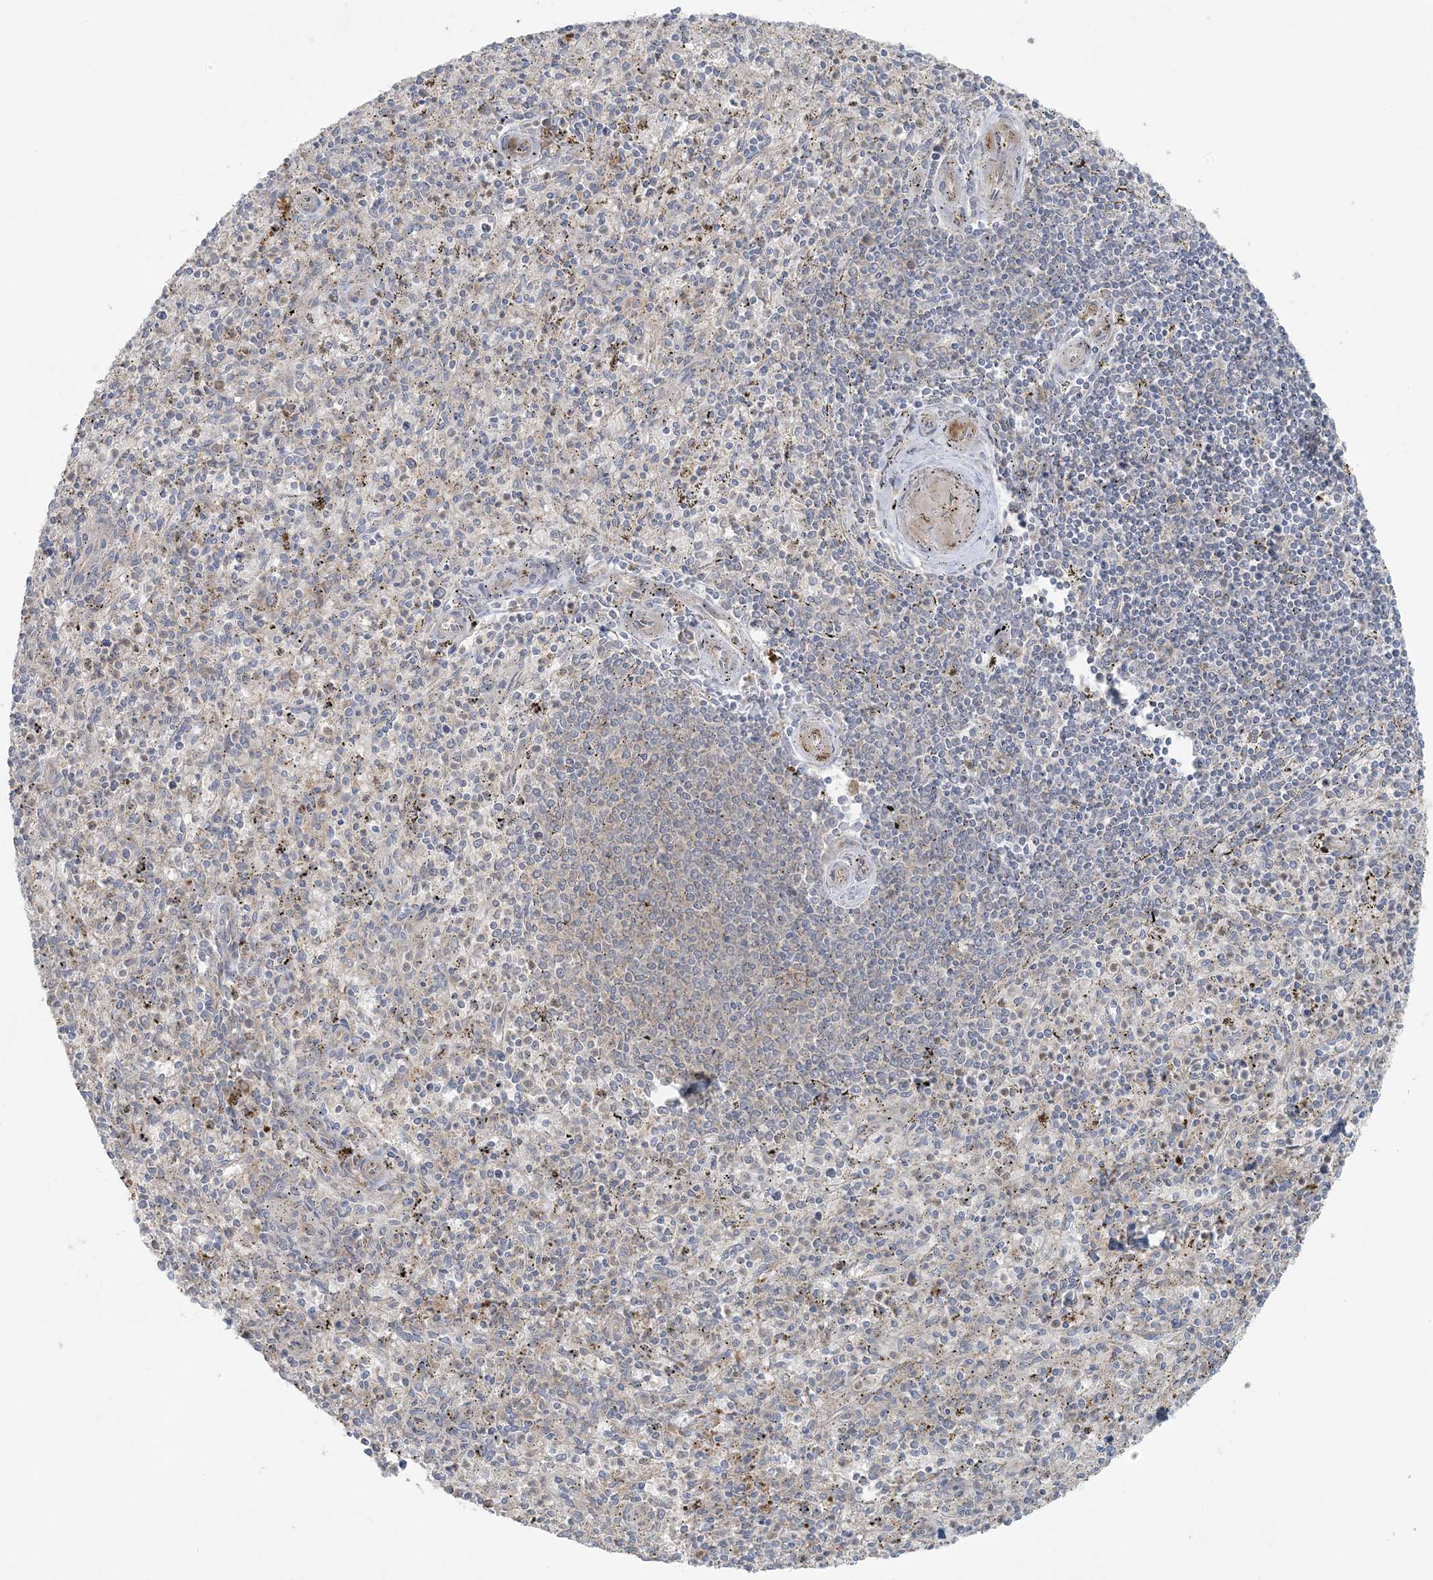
{"staining": {"intensity": "weak", "quantity": "<25%", "location": "cytoplasmic/membranous"}, "tissue": "spleen", "cell_type": "Cells in red pulp", "image_type": "normal", "snomed": [{"axis": "morphology", "description": "Normal tissue, NOS"}, {"axis": "topography", "description": "Spleen"}], "caption": "IHC histopathology image of unremarkable spleen: spleen stained with DAB exhibits no significant protein expression in cells in red pulp. (DAB immunohistochemistry with hematoxylin counter stain).", "gene": "ZNF263", "patient": {"sex": "male", "age": 72}}